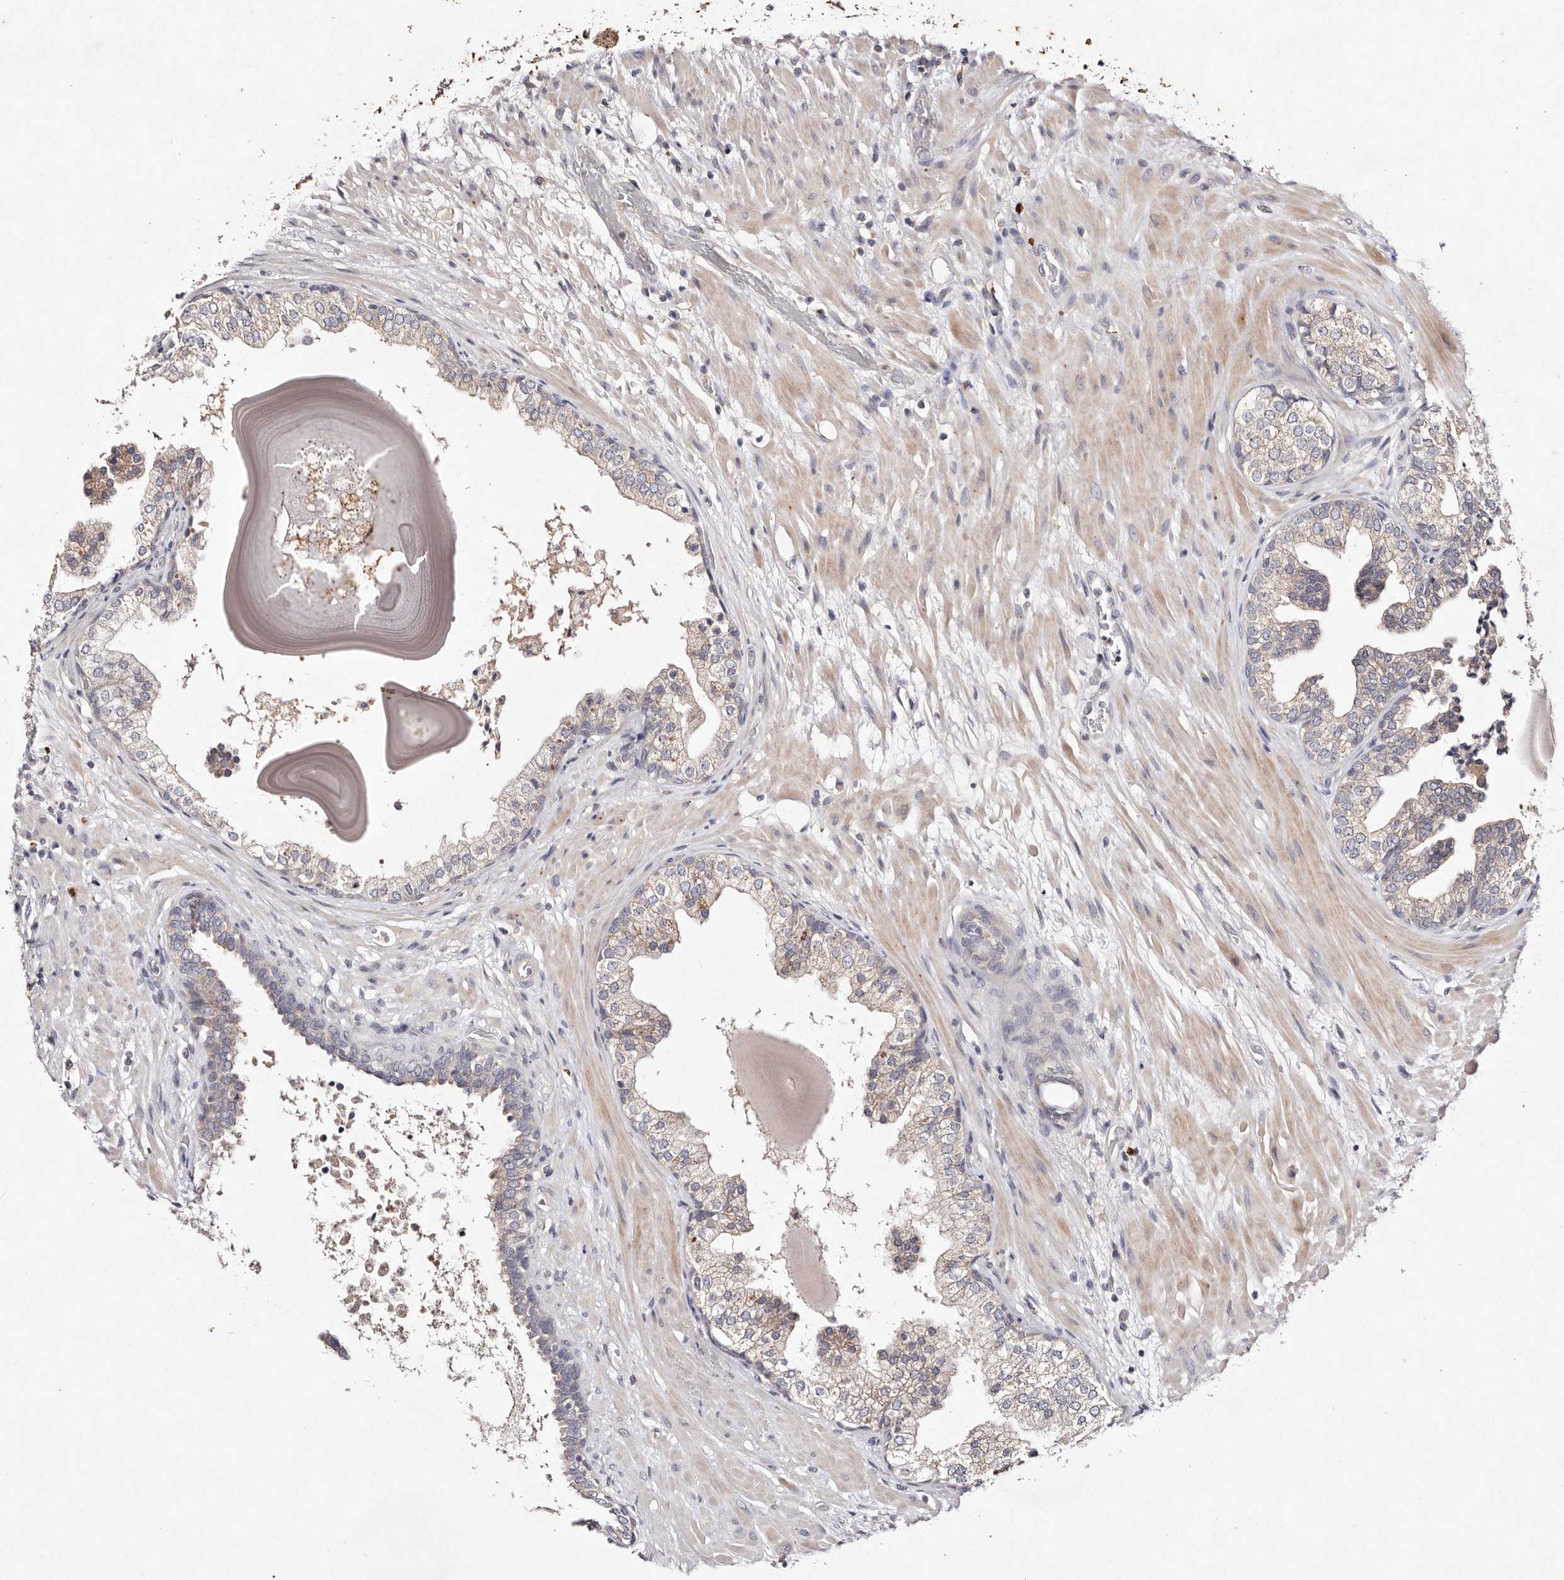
{"staining": {"intensity": "weak", "quantity": "<25%", "location": "cytoplasmic/membranous"}, "tissue": "prostate", "cell_type": "Glandular cells", "image_type": "normal", "snomed": [{"axis": "morphology", "description": "Normal tissue, NOS"}, {"axis": "topography", "description": "Prostate"}], "caption": "There is no significant positivity in glandular cells of prostate. (DAB IHC, high magnification).", "gene": "TSC2", "patient": {"sex": "male", "age": 48}}